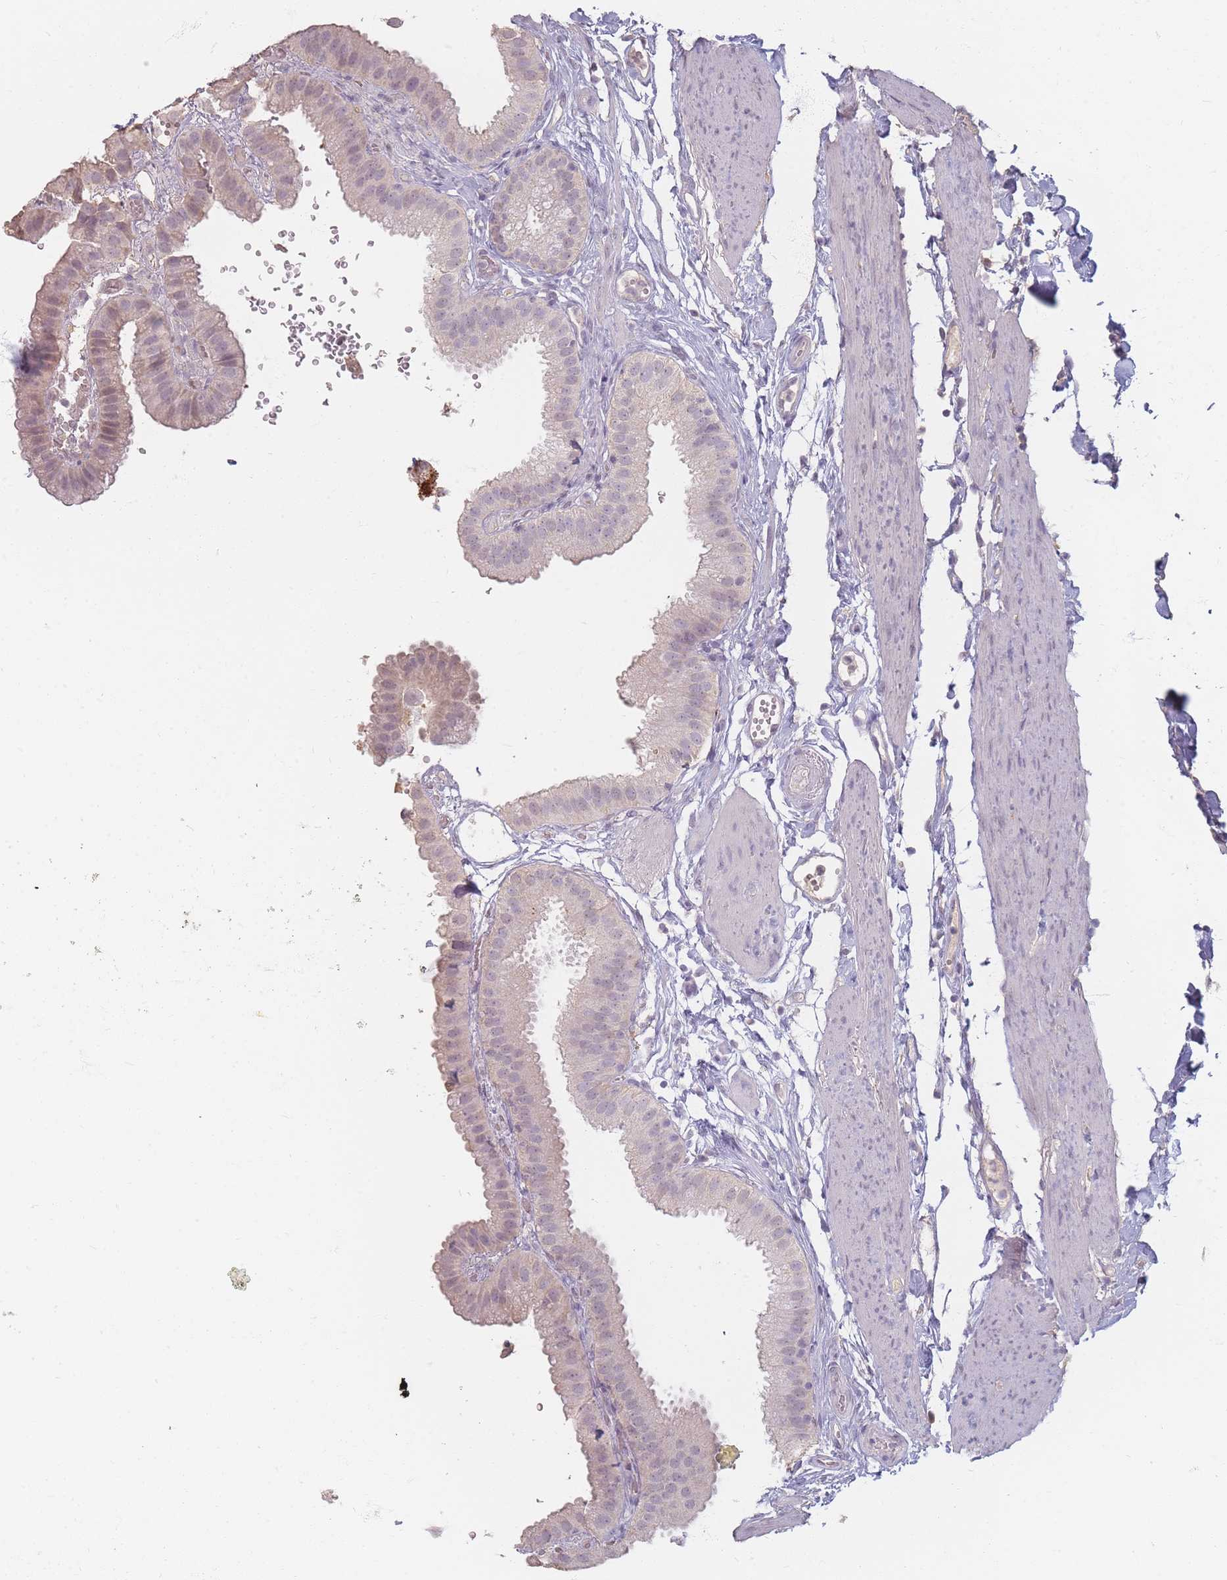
{"staining": {"intensity": "weak", "quantity": "<25%", "location": "nuclear"}, "tissue": "gallbladder", "cell_type": "Glandular cells", "image_type": "normal", "snomed": [{"axis": "morphology", "description": "Normal tissue, NOS"}, {"axis": "topography", "description": "Gallbladder"}], "caption": "DAB (3,3'-diaminobenzidine) immunohistochemical staining of benign gallbladder shows no significant expression in glandular cells. The staining was performed using DAB (3,3'-diaminobenzidine) to visualize the protein expression in brown, while the nuclei were stained in blue with hematoxylin (Magnification: 20x).", "gene": "RFTN1", "patient": {"sex": "female", "age": 61}}